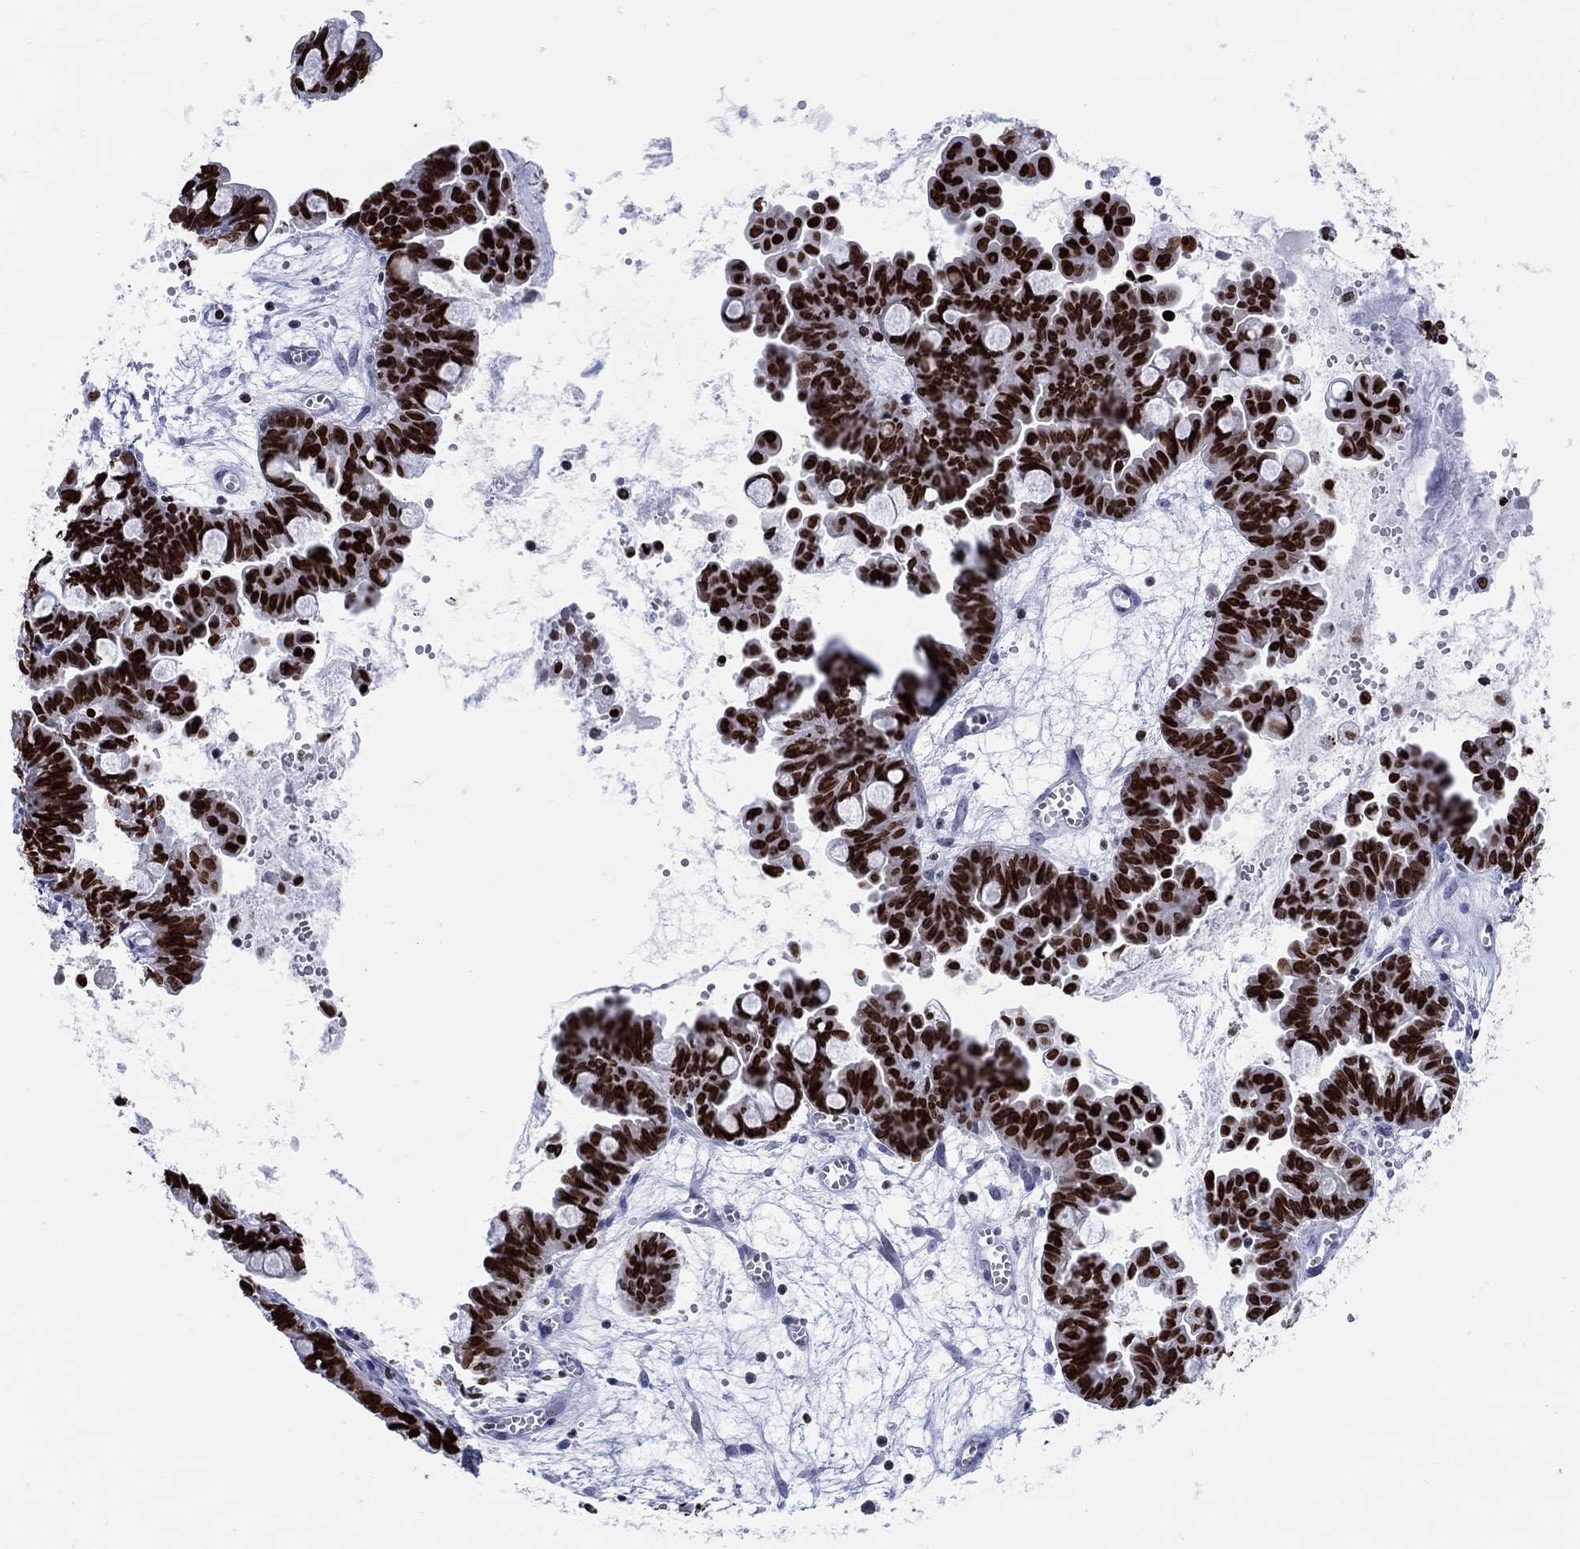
{"staining": {"intensity": "strong", "quantity": ">75%", "location": "nuclear"}, "tissue": "ovarian cancer", "cell_type": "Tumor cells", "image_type": "cancer", "snomed": [{"axis": "morphology", "description": "Cystadenocarcinoma, mucinous, NOS"}, {"axis": "topography", "description": "Ovary"}], "caption": "Immunohistochemistry image of neoplastic tissue: human ovarian mucinous cystadenocarcinoma stained using IHC reveals high levels of strong protein expression localized specifically in the nuclear of tumor cells, appearing as a nuclear brown color.", "gene": "HMGA1", "patient": {"sex": "female", "age": 63}}